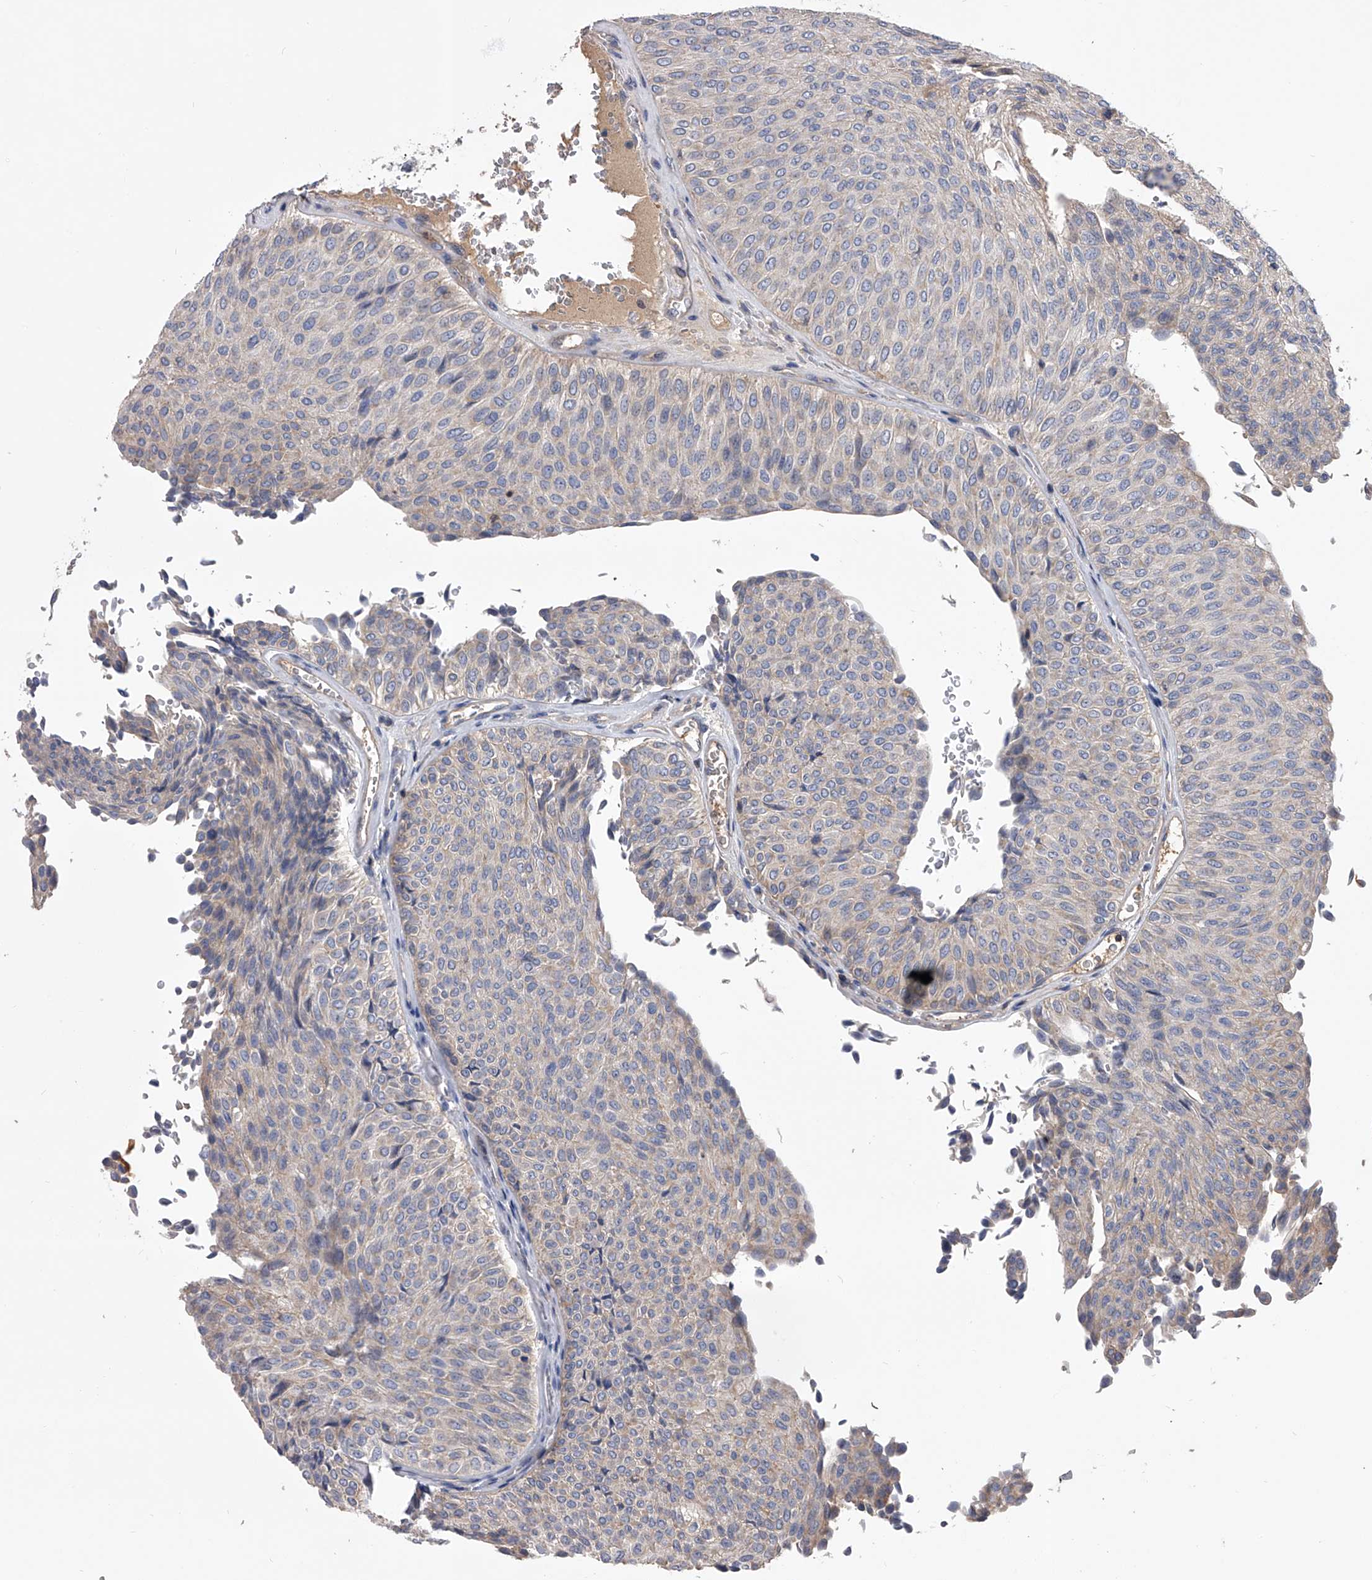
{"staining": {"intensity": "weak", "quantity": "25%-75%", "location": "cytoplasmic/membranous"}, "tissue": "urothelial cancer", "cell_type": "Tumor cells", "image_type": "cancer", "snomed": [{"axis": "morphology", "description": "Urothelial carcinoma, Low grade"}, {"axis": "topography", "description": "Urinary bladder"}], "caption": "Immunohistochemical staining of human urothelial cancer shows low levels of weak cytoplasmic/membranous protein staining in about 25%-75% of tumor cells.", "gene": "CUL7", "patient": {"sex": "male", "age": 78}}